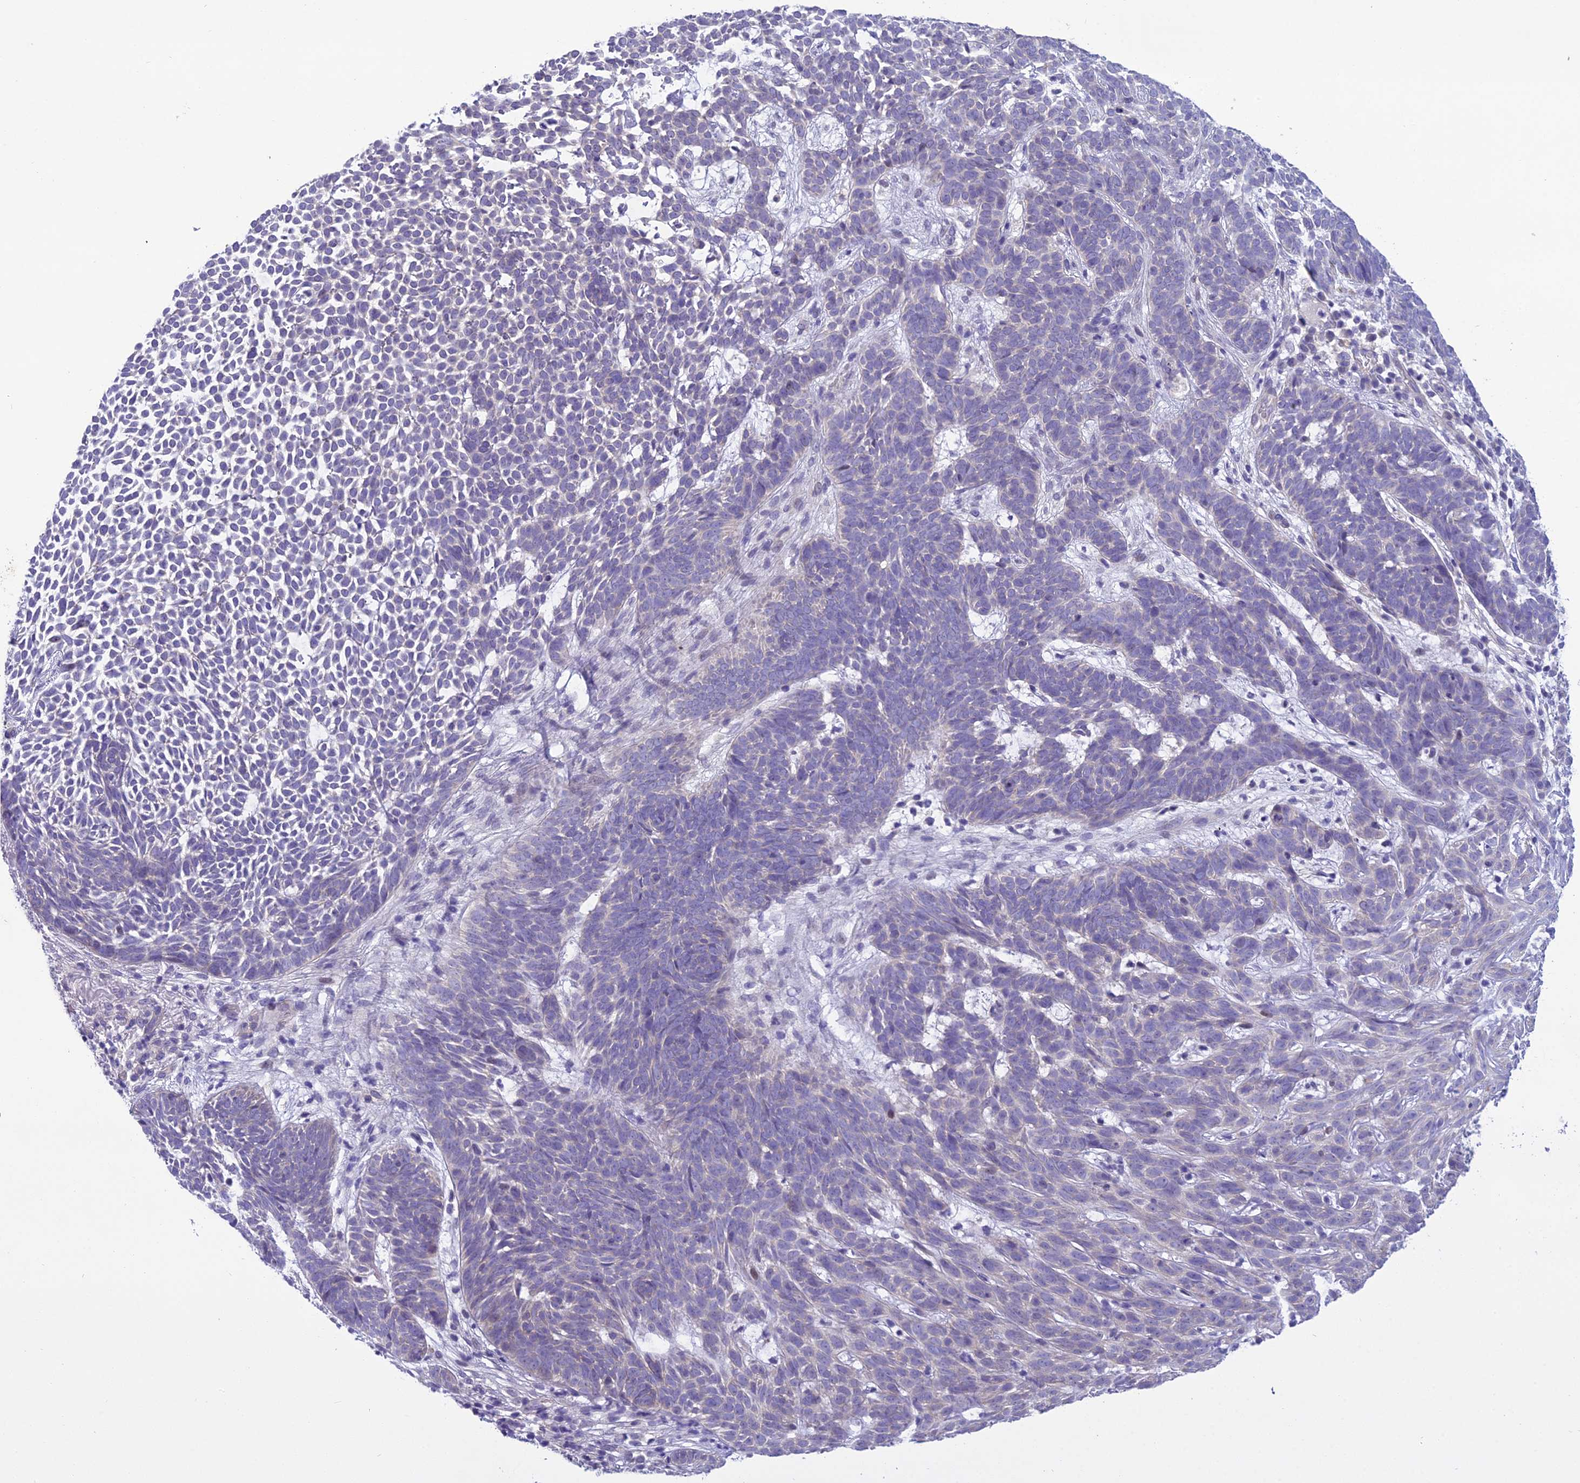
{"staining": {"intensity": "negative", "quantity": "none", "location": "none"}, "tissue": "skin cancer", "cell_type": "Tumor cells", "image_type": "cancer", "snomed": [{"axis": "morphology", "description": "Basal cell carcinoma"}, {"axis": "topography", "description": "Skin"}], "caption": "Immunohistochemistry (IHC) micrograph of neoplastic tissue: basal cell carcinoma (skin) stained with DAB shows no significant protein expression in tumor cells.", "gene": "SCRT1", "patient": {"sex": "female", "age": 78}}